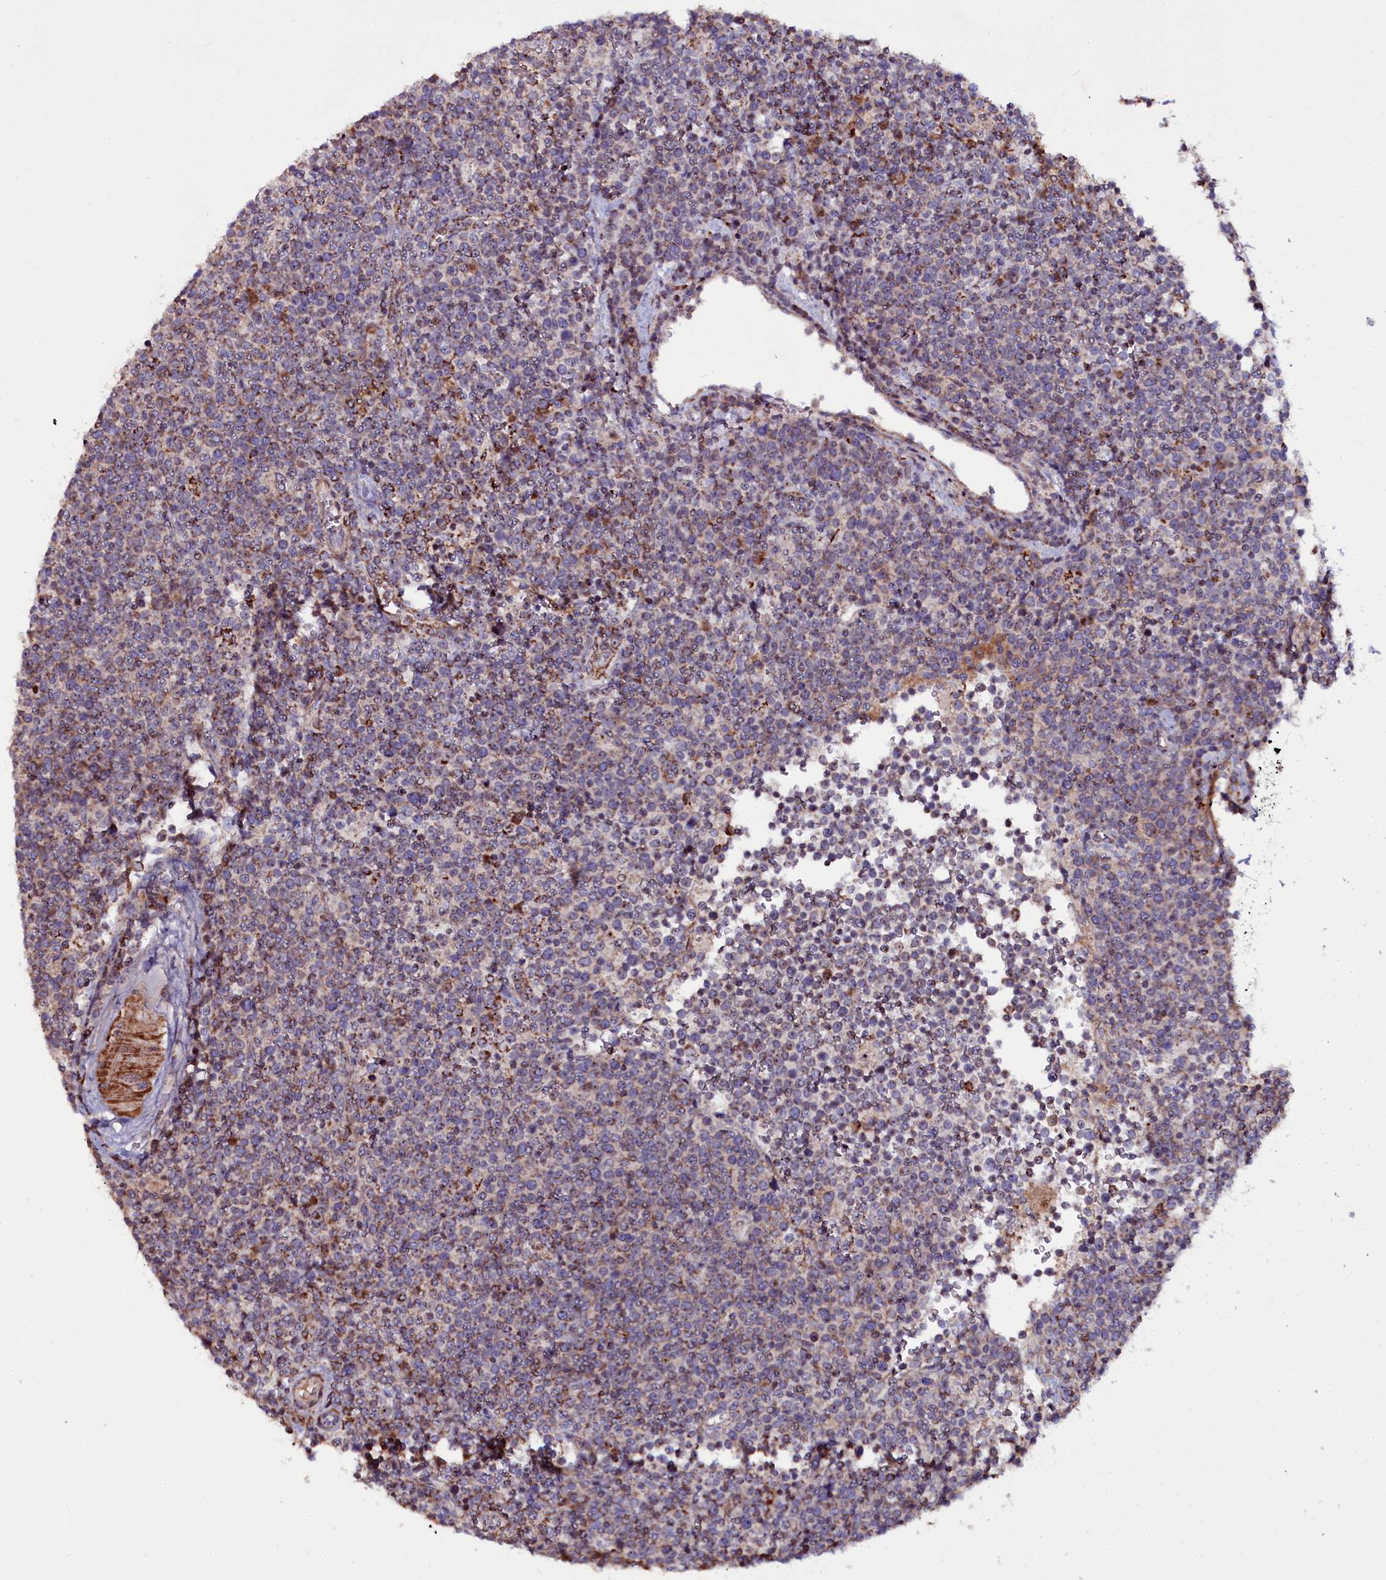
{"staining": {"intensity": "moderate", "quantity": ">75%", "location": "cytoplasmic/membranous"}, "tissue": "lymphoma", "cell_type": "Tumor cells", "image_type": "cancer", "snomed": [{"axis": "morphology", "description": "Malignant lymphoma, non-Hodgkin's type, High grade"}, {"axis": "topography", "description": "Lymph node"}], "caption": "Immunohistochemistry (IHC) staining of high-grade malignant lymphoma, non-Hodgkin's type, which displays medium levels of moderate cytoplasmic/membranous staining in approximately >75% of tumor cells indicating moderate cytoplasmic/membranous protein staining. The staining was performed using DAB (brown) for protein detection and nuclei were counterstained in hematoxylin (blue).", "gene": "NAA80", "patient": {"sex": "male", "age": 61}}